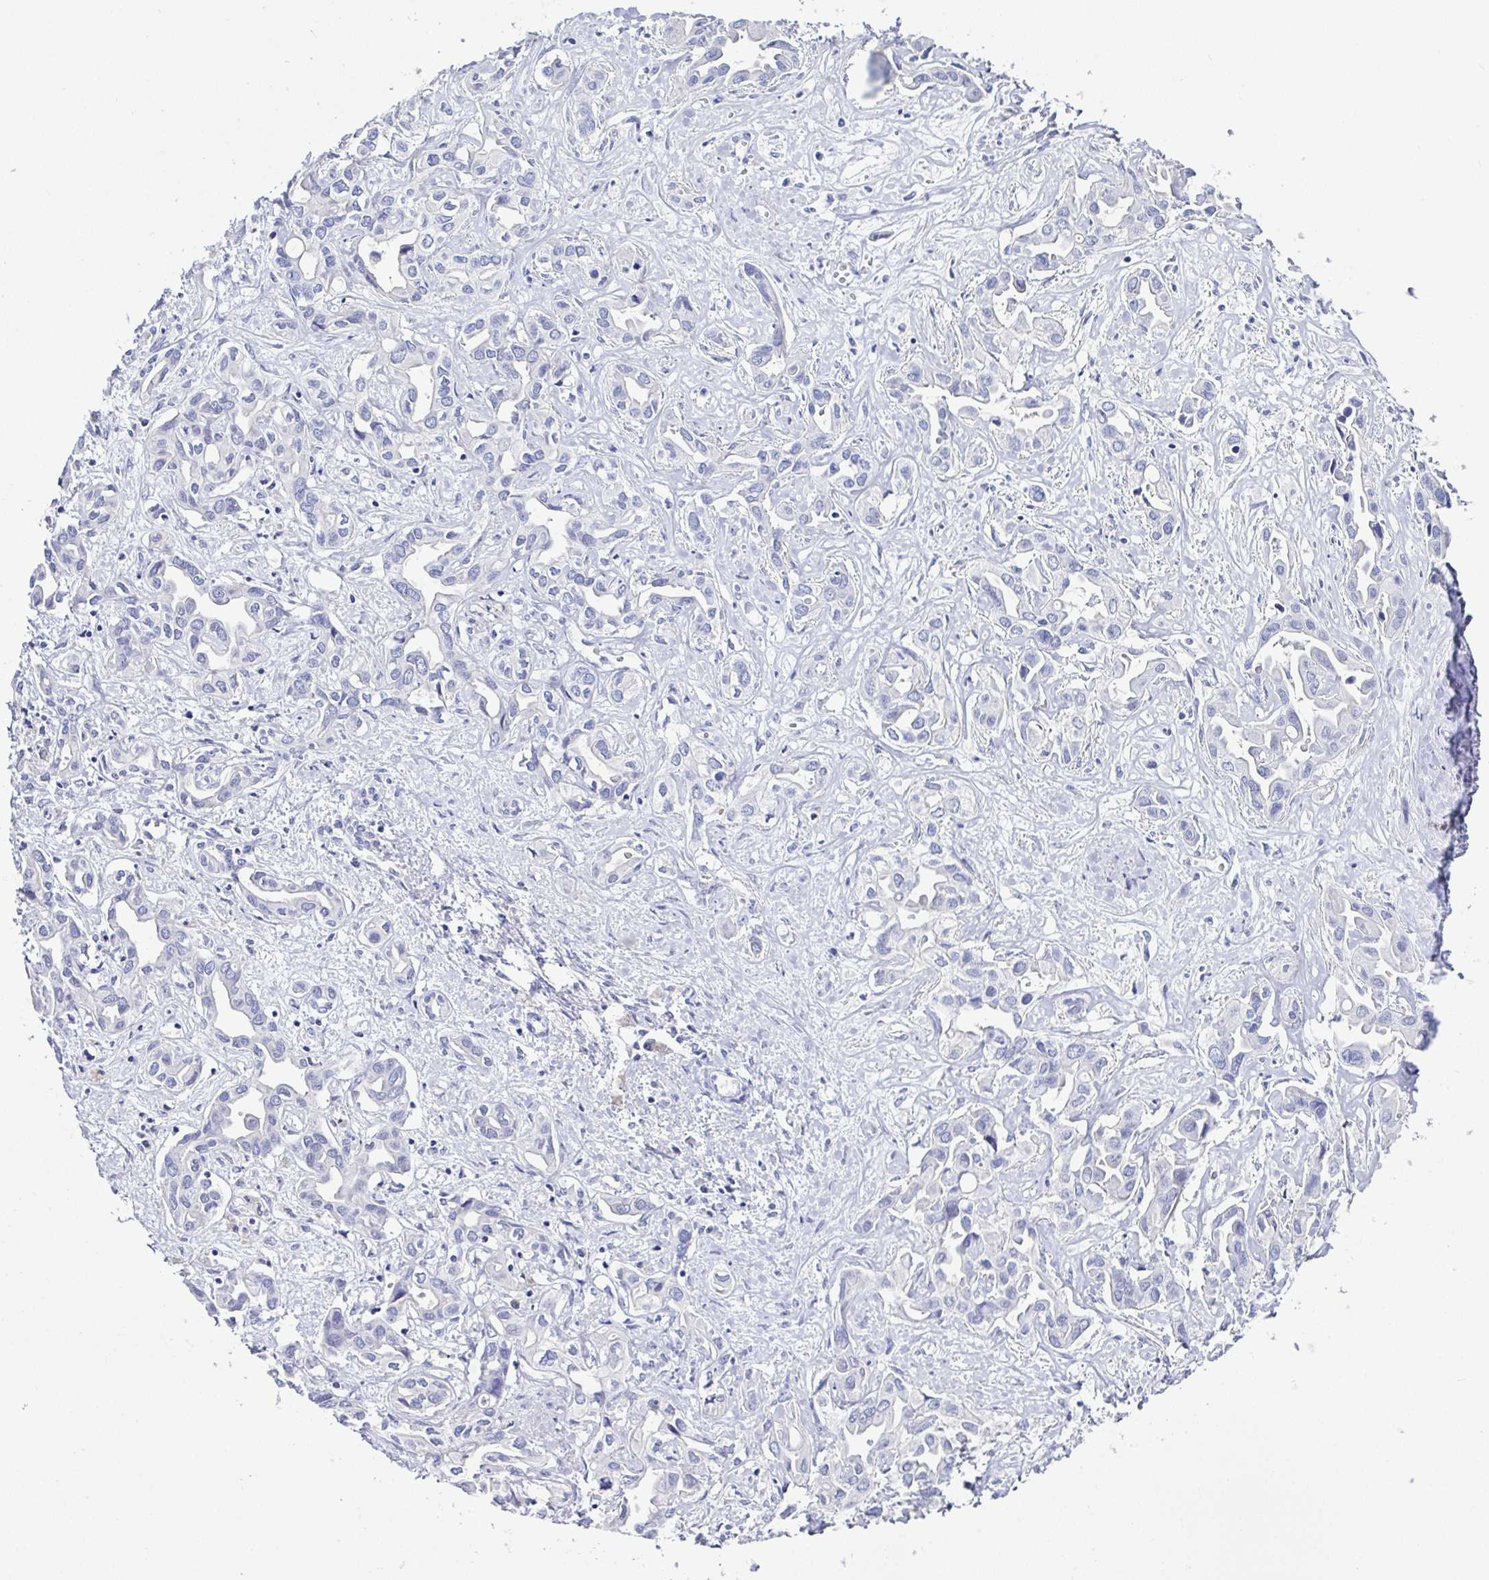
{"staining": {"intensity": "negative", "quantity": "none", "location": "none"}, "tissue": "liver cancer", "cell_type": "Tumor cells", "image_type": "cancer", "snomed": [{"axis": "morphology", "description": "Cholangiocarcinoma"}, {"axis": "topography", "description": "Liver"}], "caption": "Liver cholangiocarcinoma stained for a protein using immunohistochemistry reveals no positivity tumor cells.", "gene": "MED11", "patient": {"sex": "female", "age": 64}}